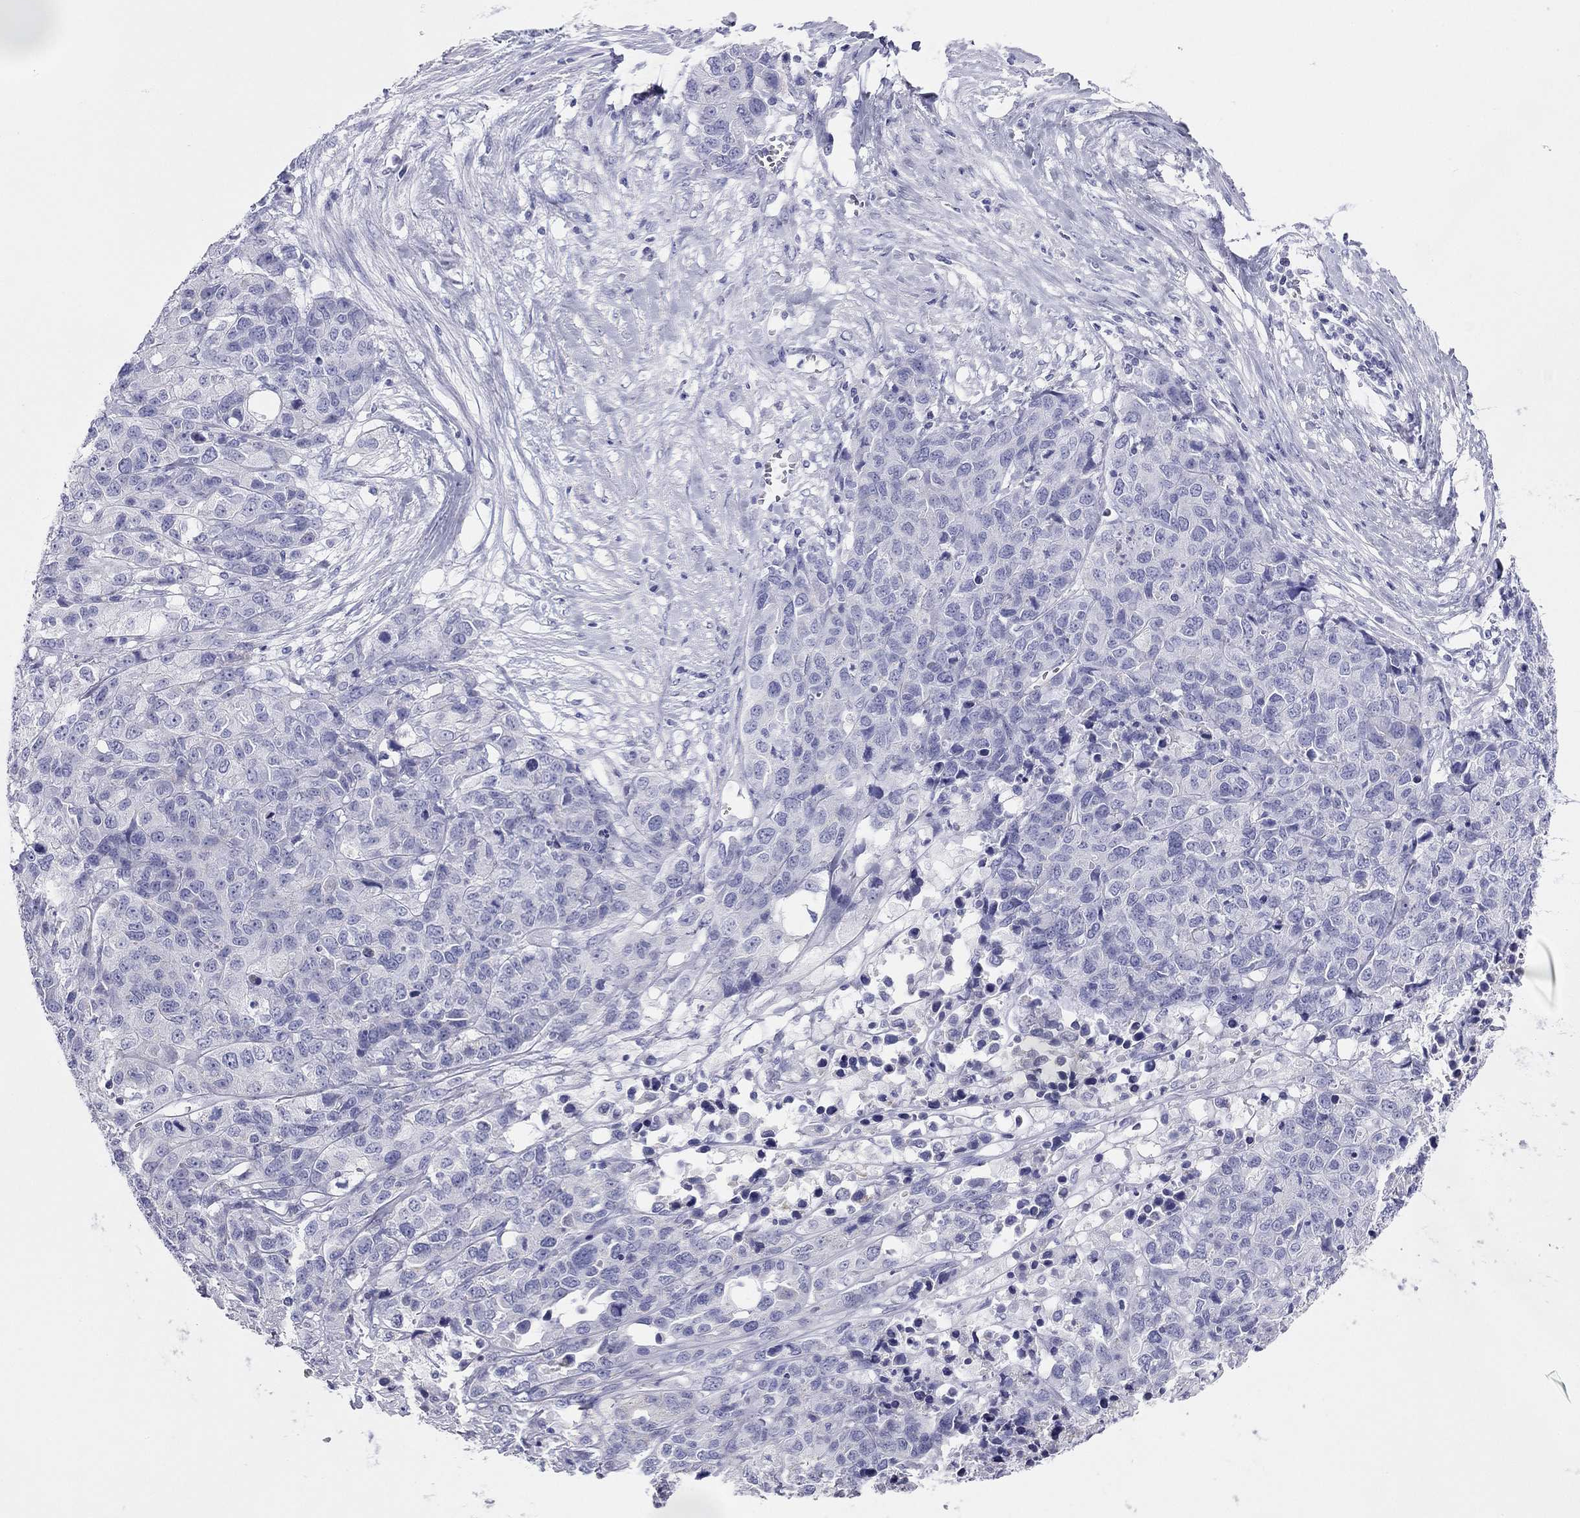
{"staining": {"intensity": "negative", "quantity": "none", "location": "none"}, "tissue": "ovarian cancer", "cell_type": "Tumor cells", "image_type": "cancer", "snomed": [{"axis": "morphology", "description": "Cystadenocarcinoma, serous, NOS"}, {"axis": "topography", "description": "Ovary"}], "caption": "Protein analysis of ovarian cancer demonstrates no significant expression in tumor cells.", "gene": "DPY19L2", "patient": {"sex": "female", "age": 87}}